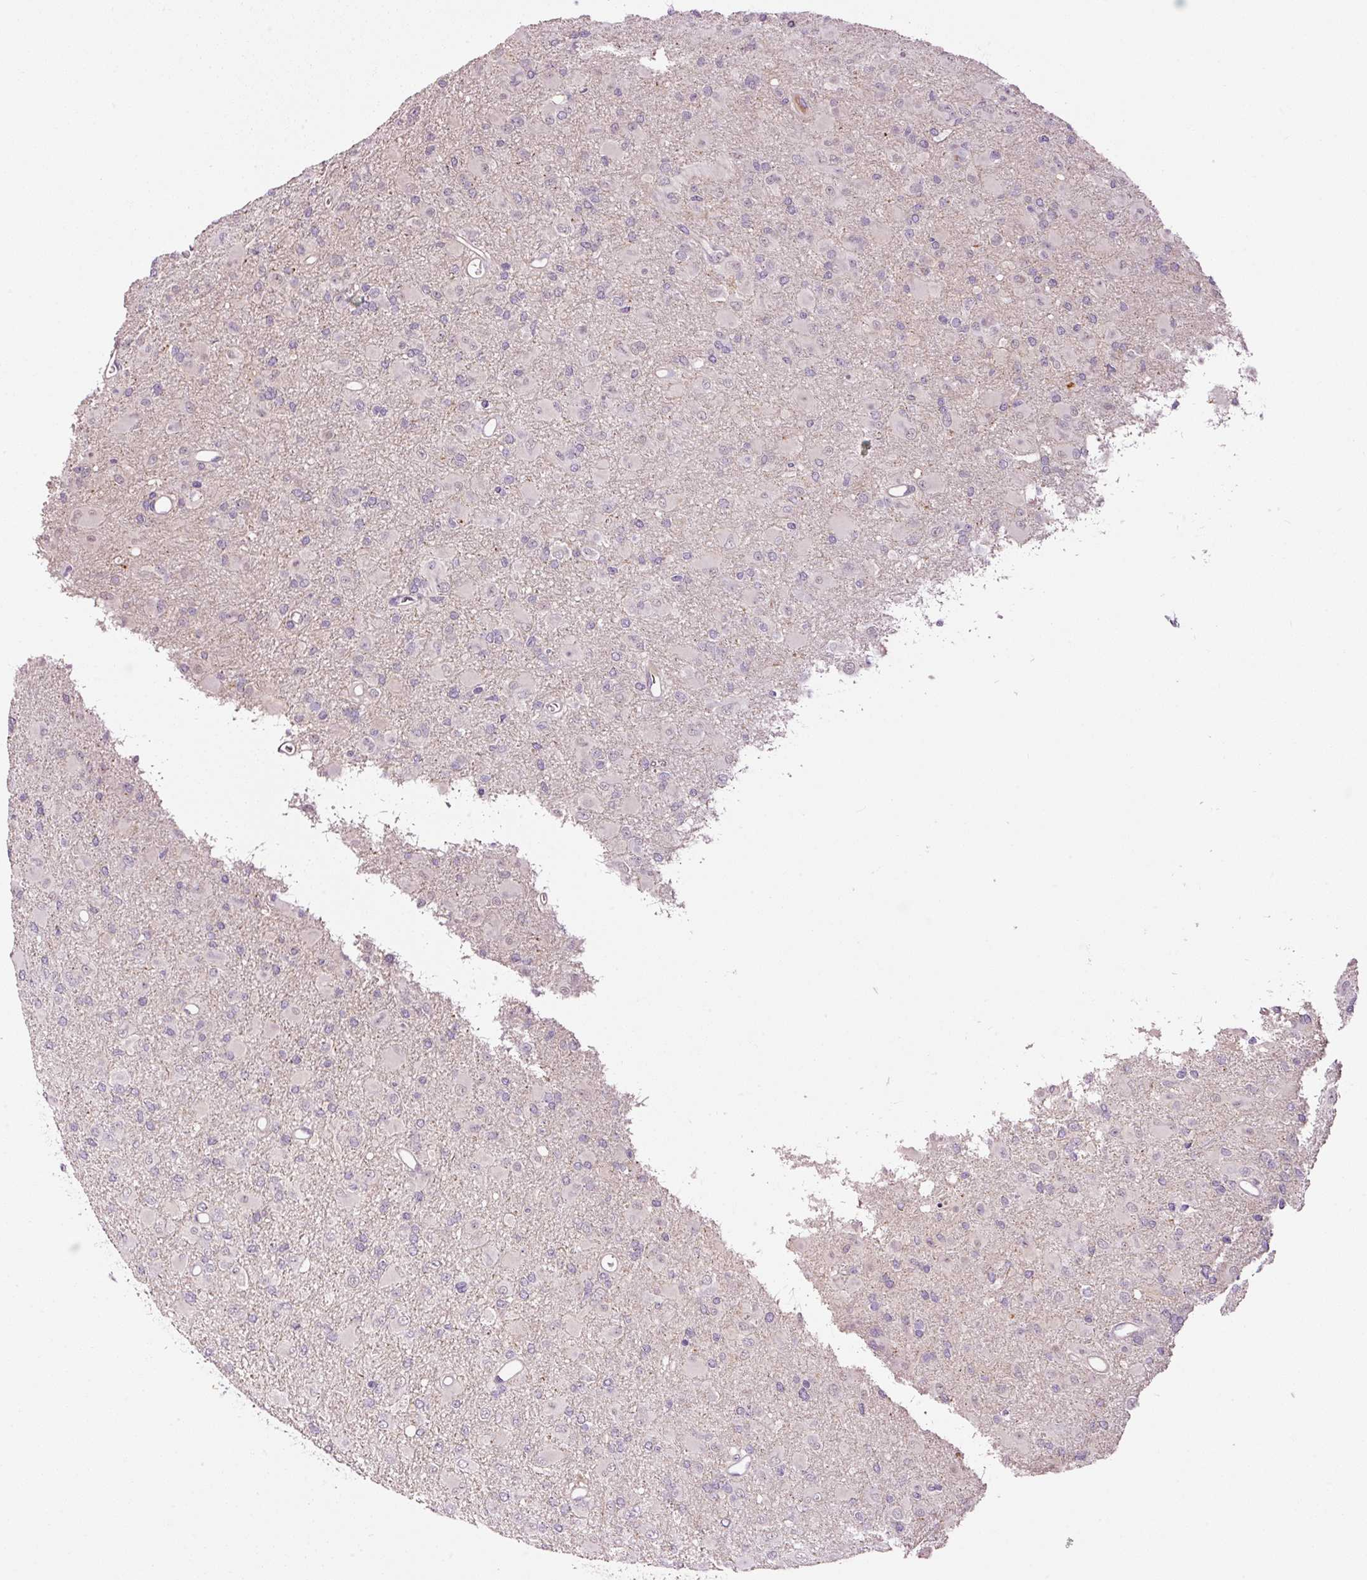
{"staining": {"intensity": "negative", "quantity": "none", "location": "none"}, "tissue": "glioma", "cell_type": "Tumor cells", "image_type": "cancer", "snomed": [{"axis": "morphology", "description": "Glioma, malignant, Low grade"}, {"axis": "topography", "description": "Brain"}], "caption": "An image of human malignant low-grade glioma is negative for staining in tumor cells.", "gene": "ABCB4", "patient": {"sex": "male", "age": 65}}